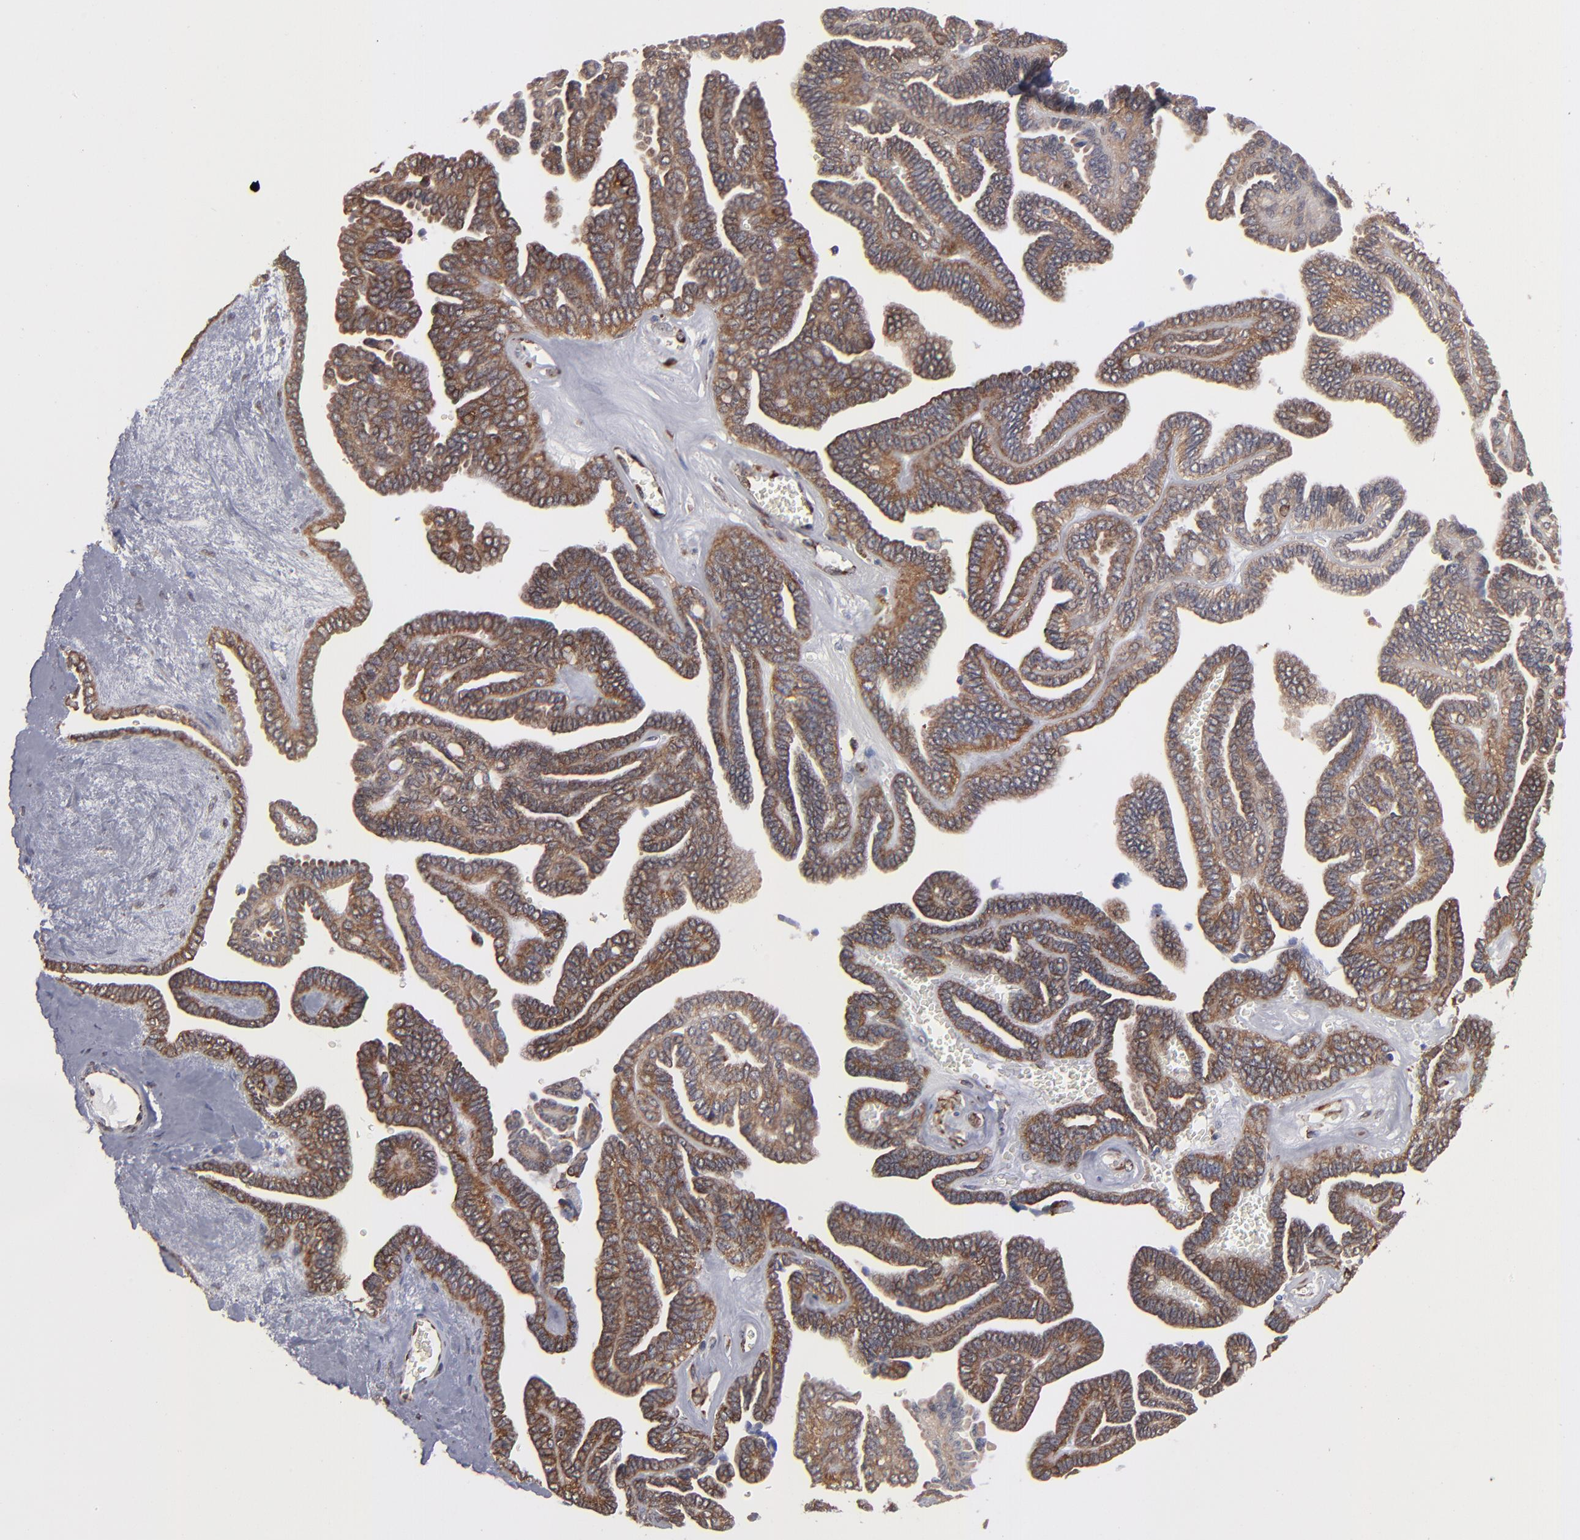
{"staining": {"intensity": "strong", "quantity": ">75%", "location": "cytoplasmic/membranous"}, "tissue": "ovarian cancer", "cell_type": "Tumor cells", "image_type": "cancer", "snomed": [{"axis": "morphology", "description": "Cystadenocarcinoma, serous, NOS"}, {"axis": "topography", "description": "Ovary"}], "caption": "Serous cystadenocarcinoma (ovarian) was stained to show a protein in brown. There is high levels of strong cytoplasmic/membranous staining in about >75% of tumor cells. Nuclei are stained in blue.", "gene": "KTN1", "patient": {"sex": "female", "age": 71}}